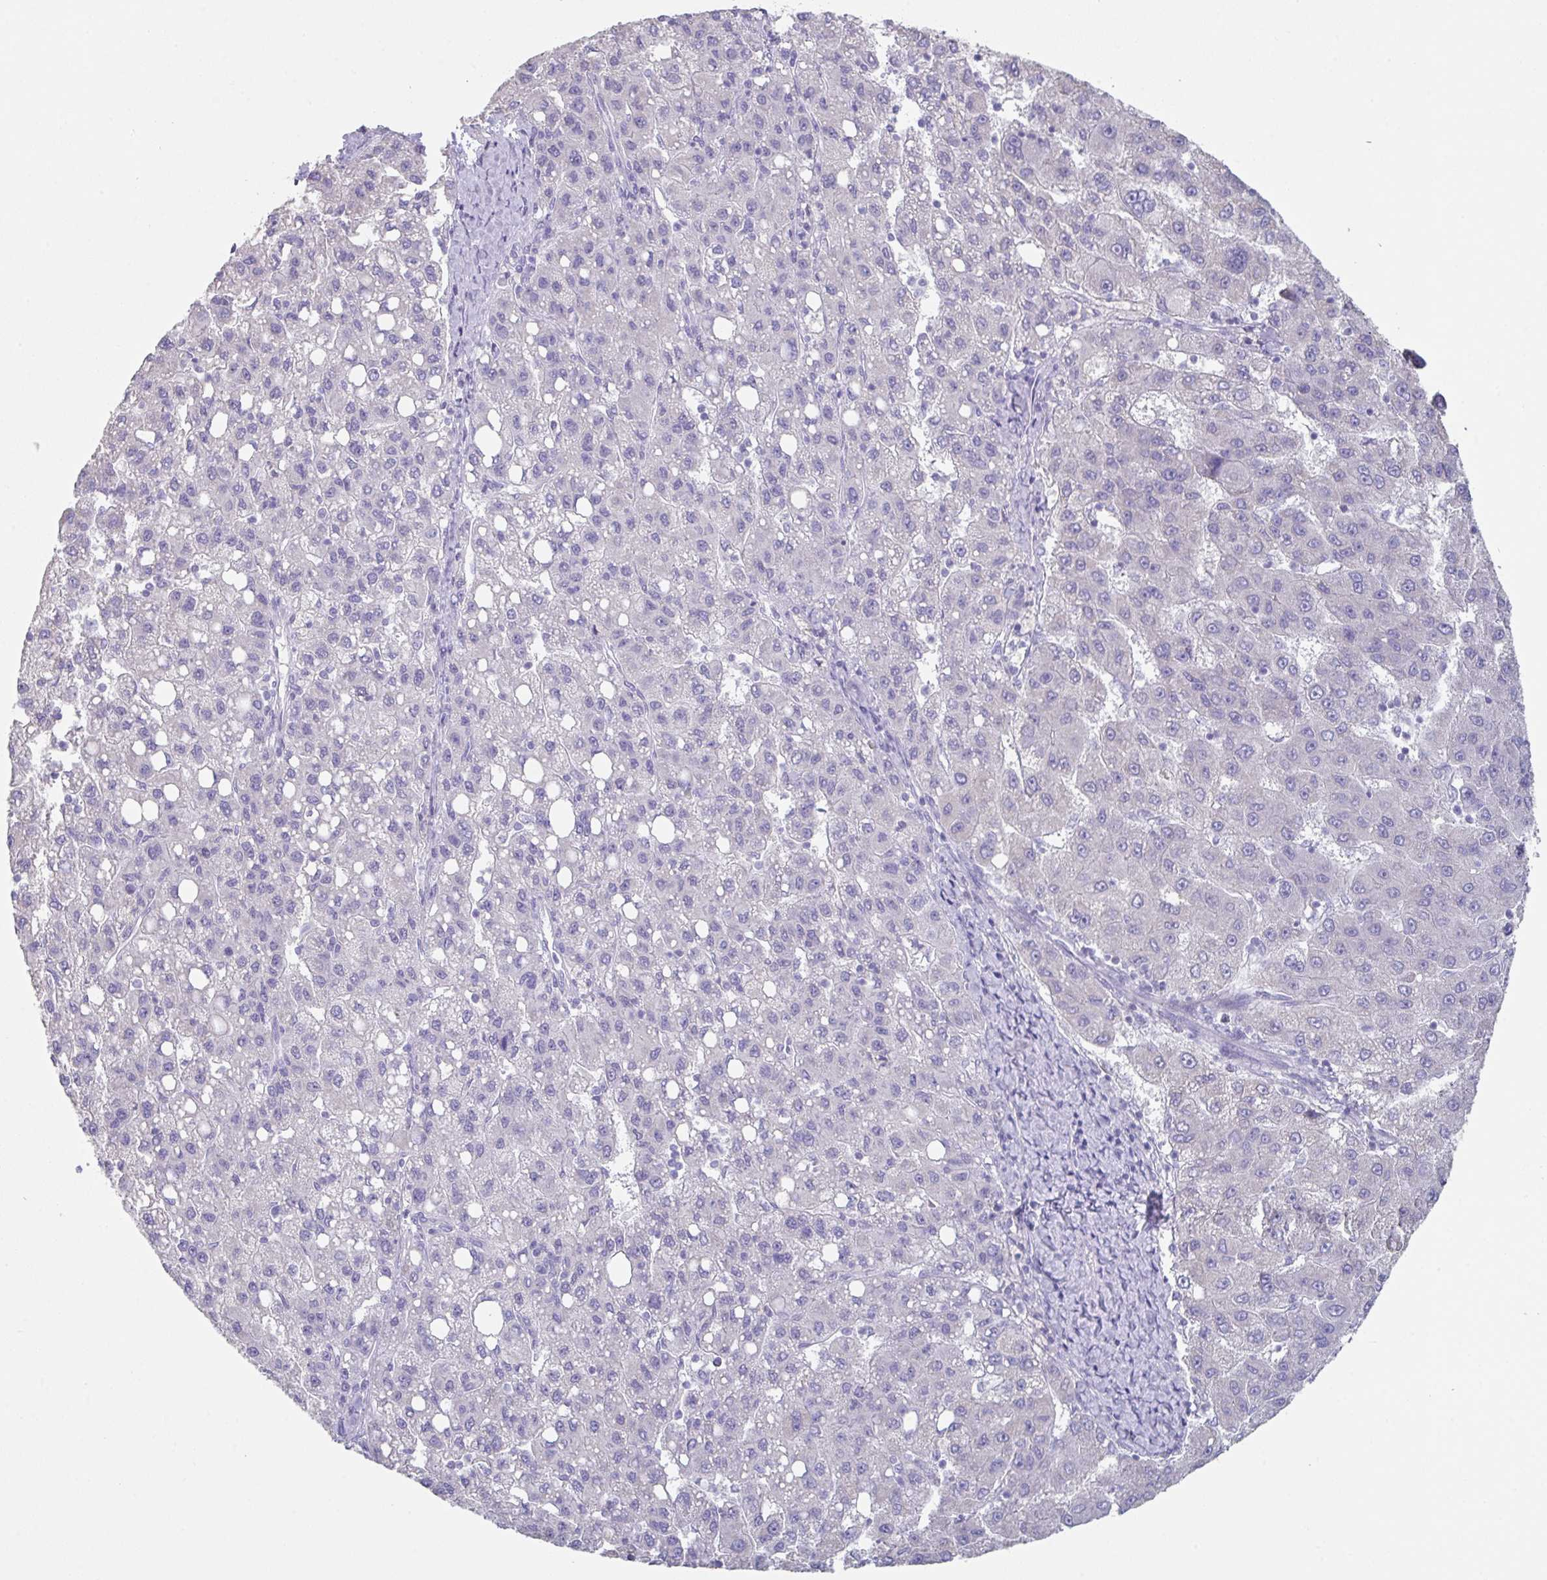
{"staining": {"intensity": "negative", "quantity": "none", "location": "none"}, "tissue": "liver cancer", "cell_type": "Tumor cells", "image_type": "cancer", "snomed": [{"axis": "morphology", "description": "Carcinoma, Hepatocellular, NOS"}, {"axis": "topography", "description": "Liver"}], "caption": "Tumor cells show no significant protein expression in liver cancer (hepatocellular carcinoma).", "gene": "SLC44A4", "patient": {"sex": "female", "age": 82}}